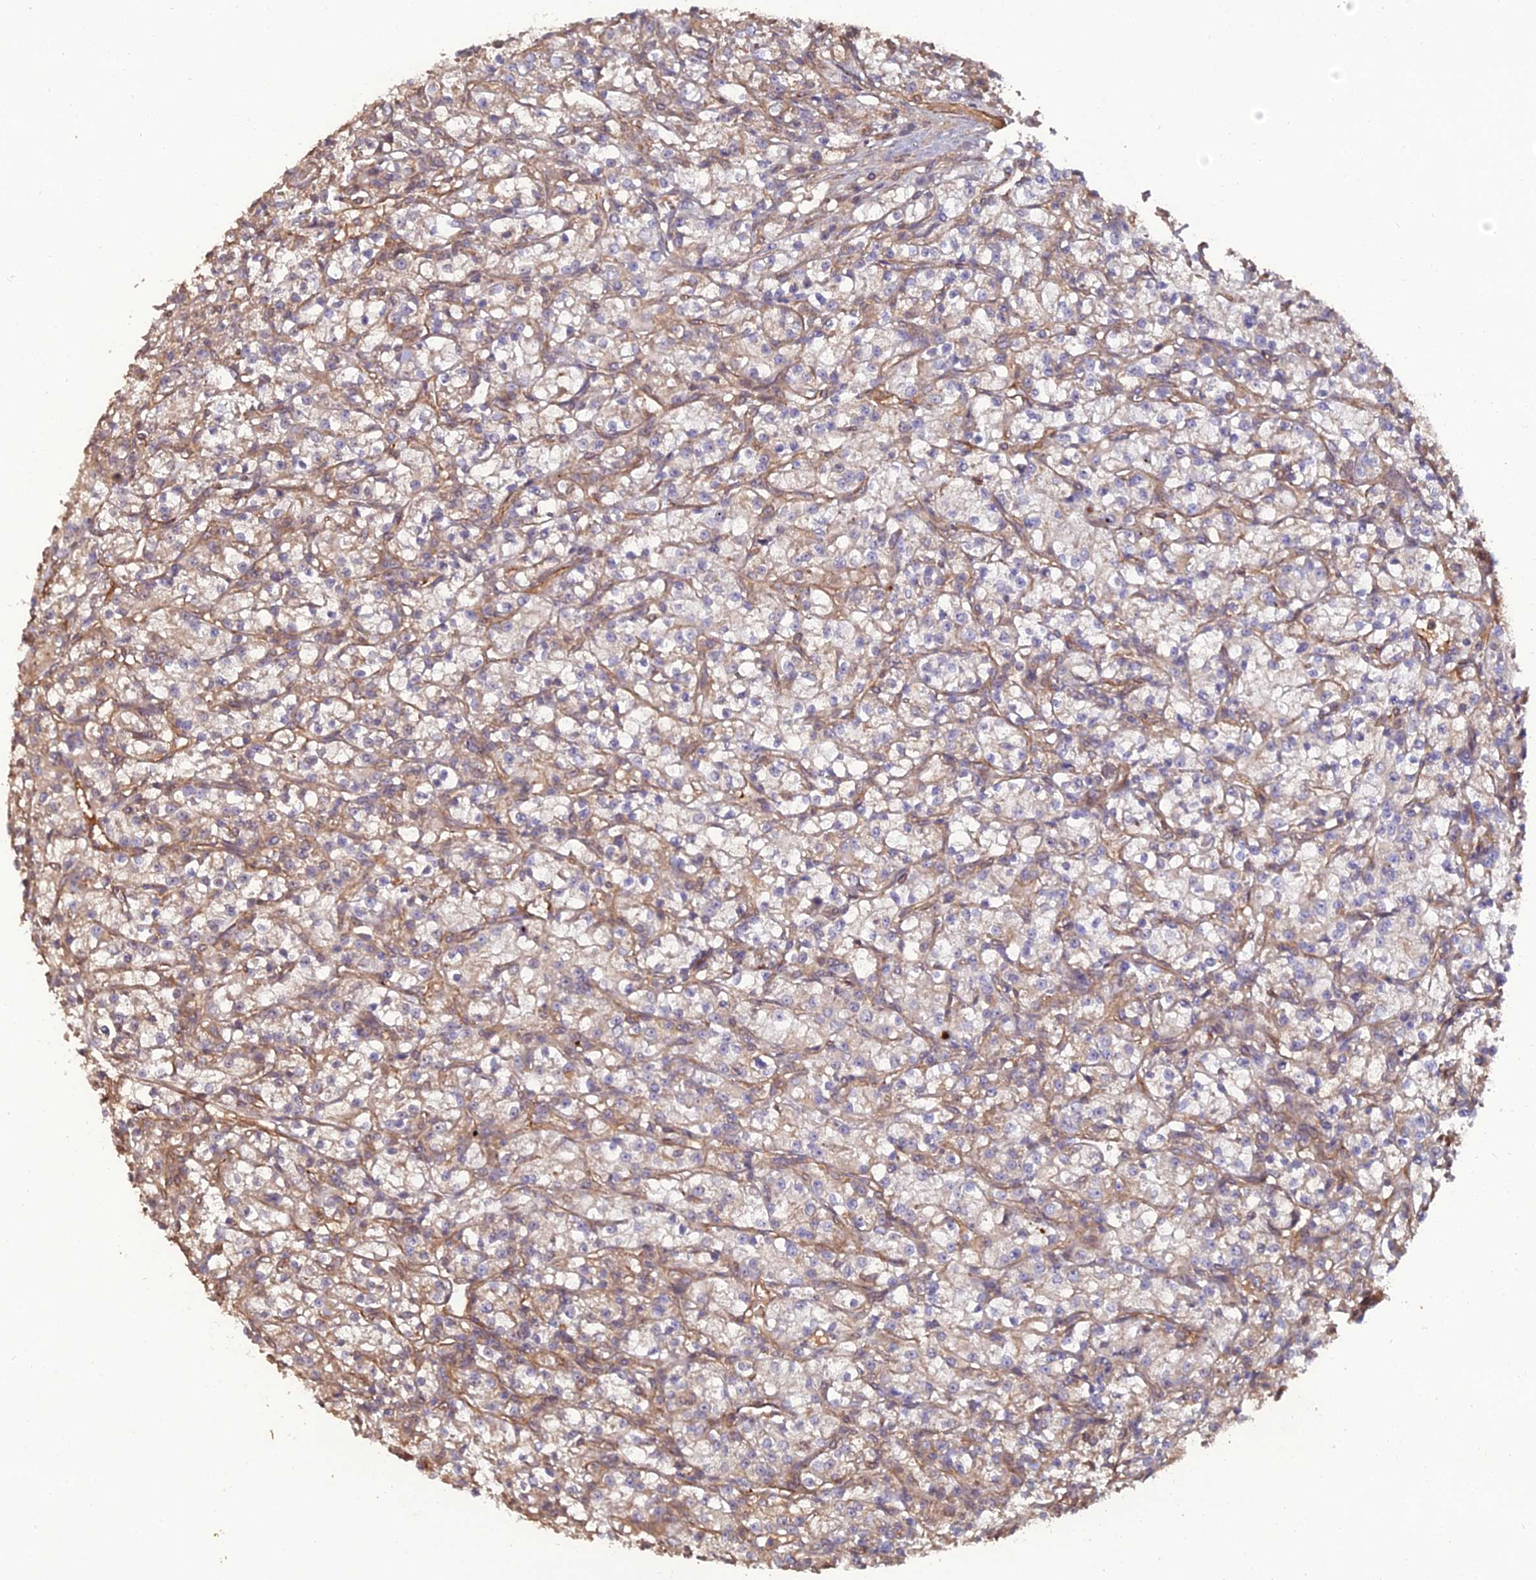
{"staining": {"intensity": "negative", "quantity": "none", "location": "none"}, "tissue": "renal cancer", "cell_type": "Tumor cells", "image_type": "cancer", "snomed": [{"axis": "morphology", "description": "Adenocarcinoma, NOS"}, {"axis": "topography", "description": "Kidney"}], "caption": "High power microscopy micrograph of an immunohistochemistry image of adenocarcinoma (renal), revealing no significant expression in tumor cells. The staining is performed using DAB (3,3'-diaminobenzidine) brown chromogen with nuclei counter-stained in using hematoxylin.", "gene": "ATP6V0A2", "patient": {"sex": "female", "age": 59}}